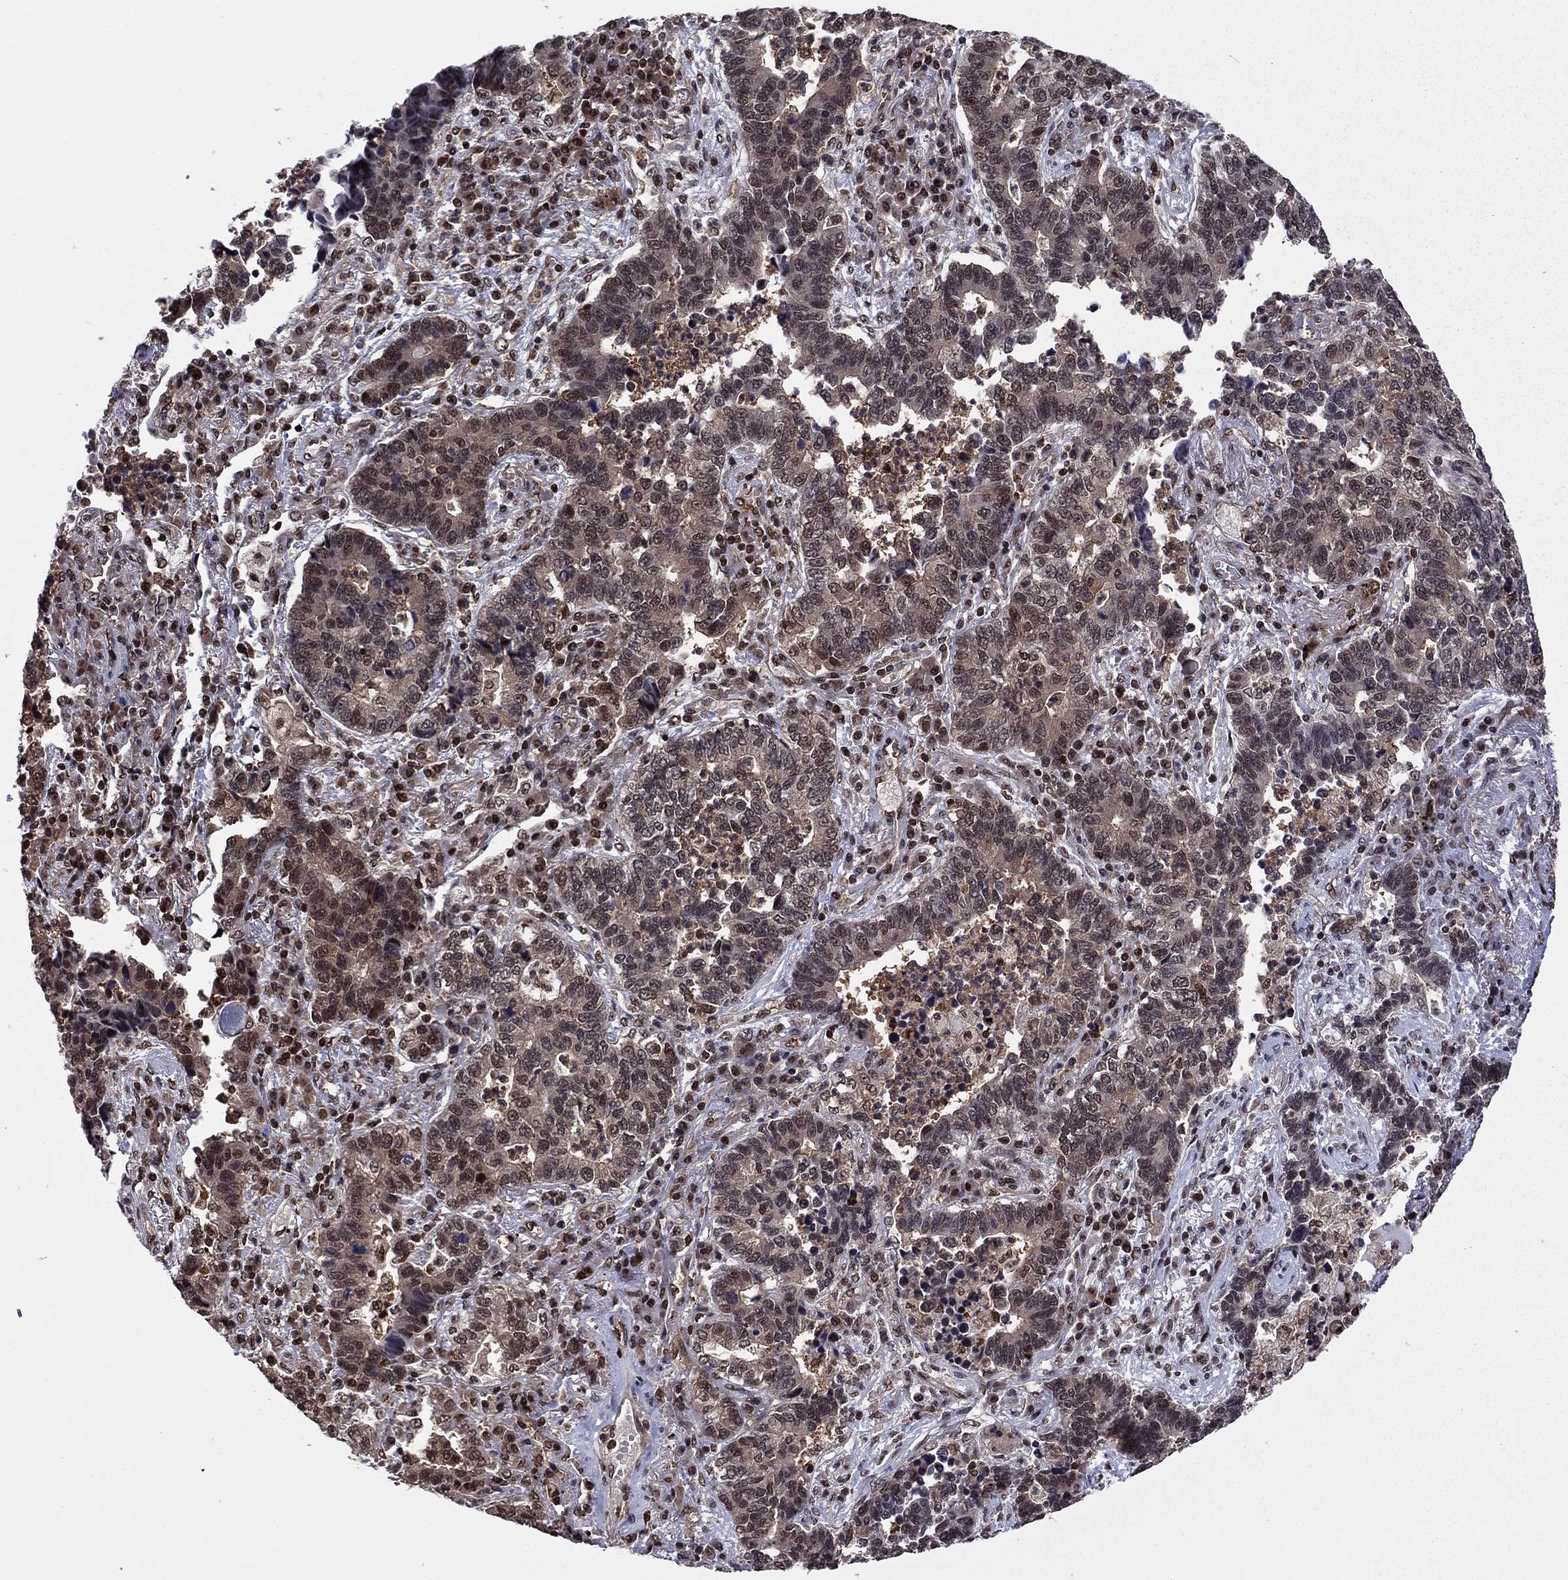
{"staining": {"intensity": "moderate", "quantity": "<25%", "location": "nuclear"}, "tissue": "lung cancer", "cell_type": "Tumor cells", "image_type": "cancer", "snomed": [{"axis": "morphology", "description": "Adenocarcinoma, NOS"}, {"axis": "topography", "description": "Lung"}], "caption": "Immunohistochemistry of human lung cancer (adenocarcinoma) displays low levels of moderate nuclear expression in approximately <25% of tumor cells.", "gene": "PSMD2", "patient": {"sex": "female", "age": 57}}